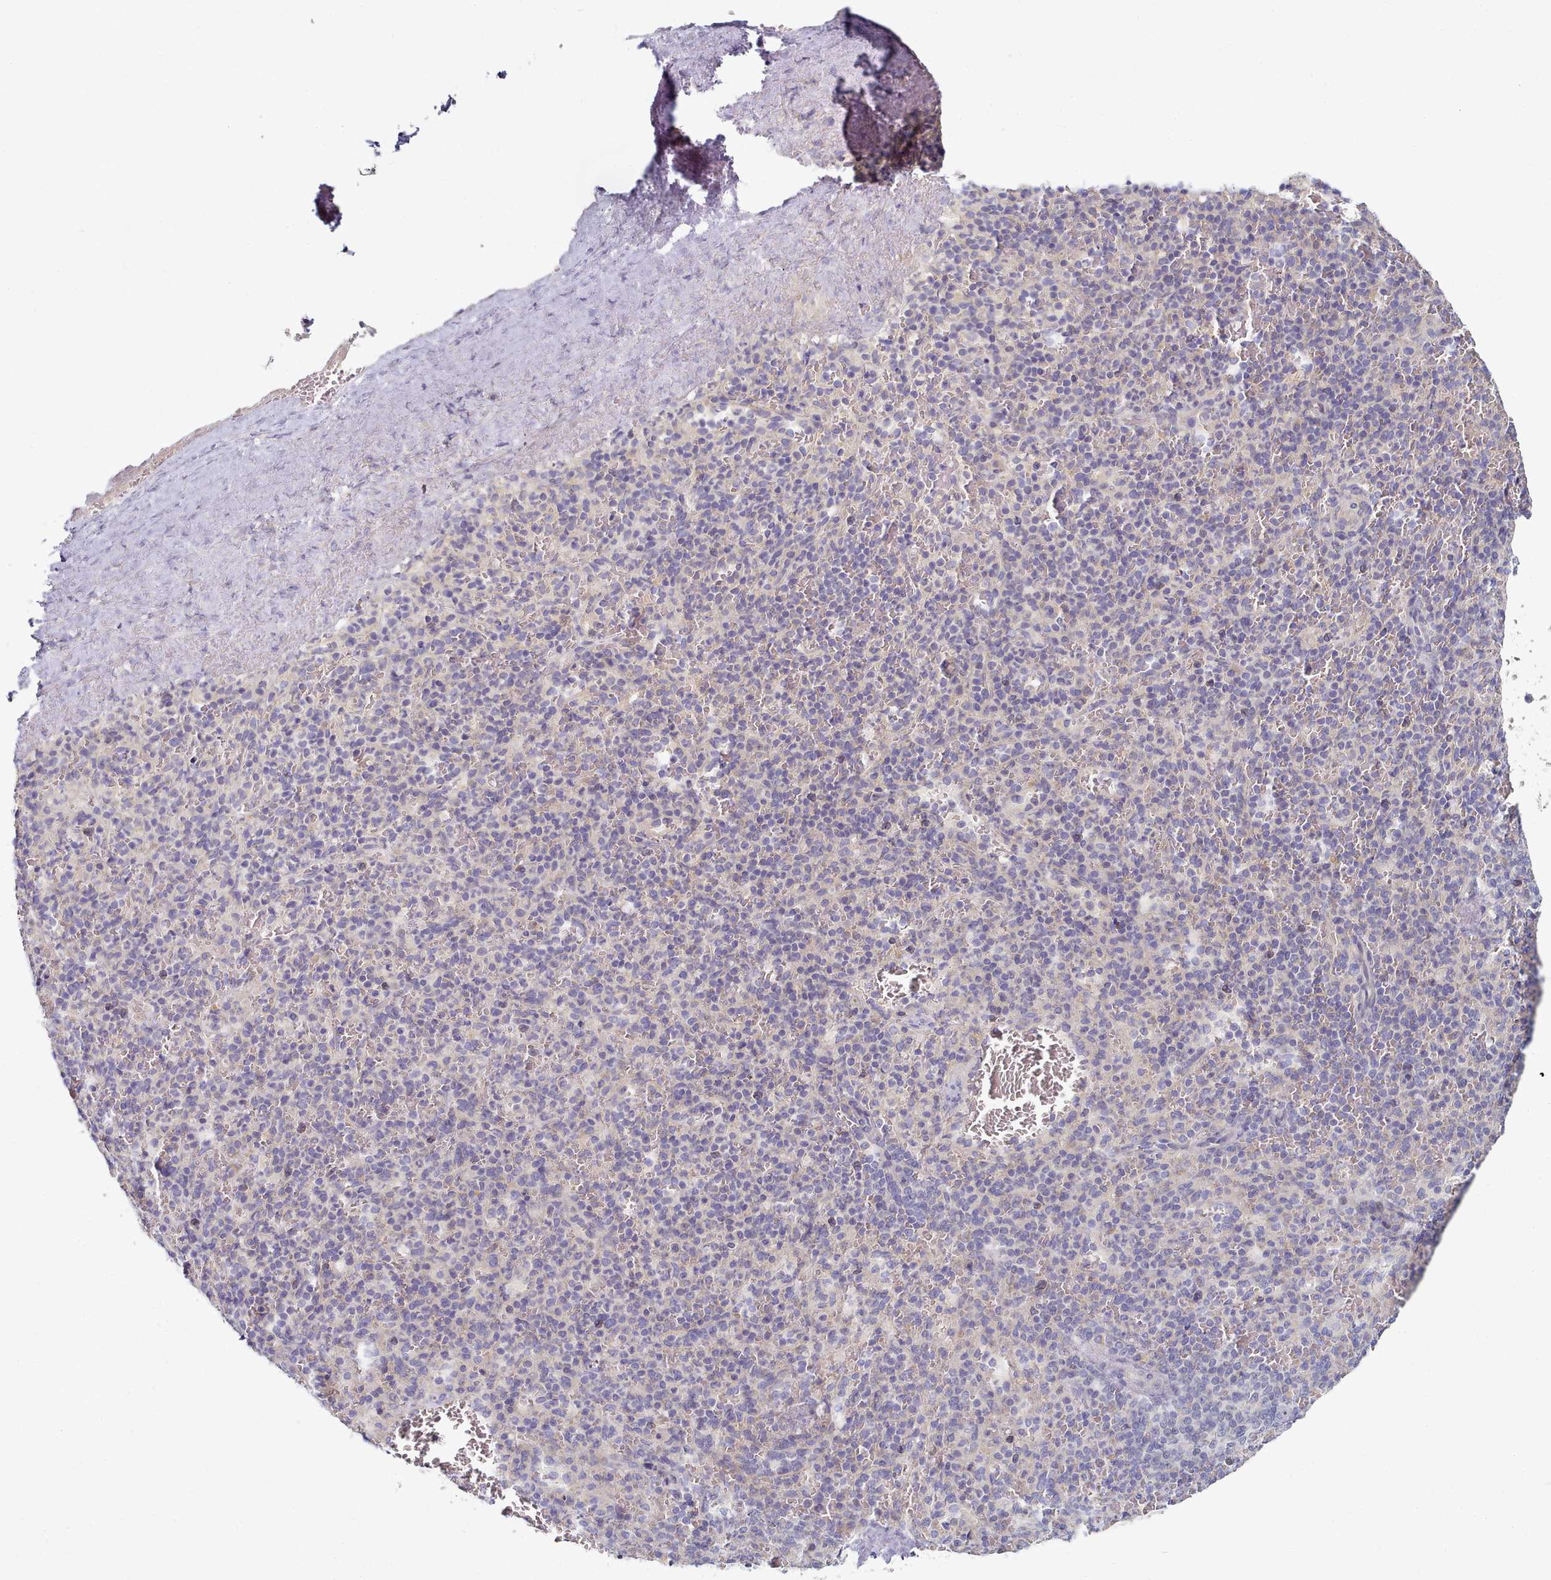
{"staining": {"intensity": "negative", "quantity": "none", "location": "none"}, "tissue": "spleen", "cell_type": "Cells in red pulp", "image_type": "normal", "snomed": [{"axis": "morphology", "description": "Normal tissue, NOS"}, {"axis": "topography", "description": "Spleen"}], "caption": "This is an immunohistochemistry photomicrograph of normal spleen. There is no positivity in cells in red pulp.", "gene": "TYW1B", "patient": {"sex": "male", "age": 82}}